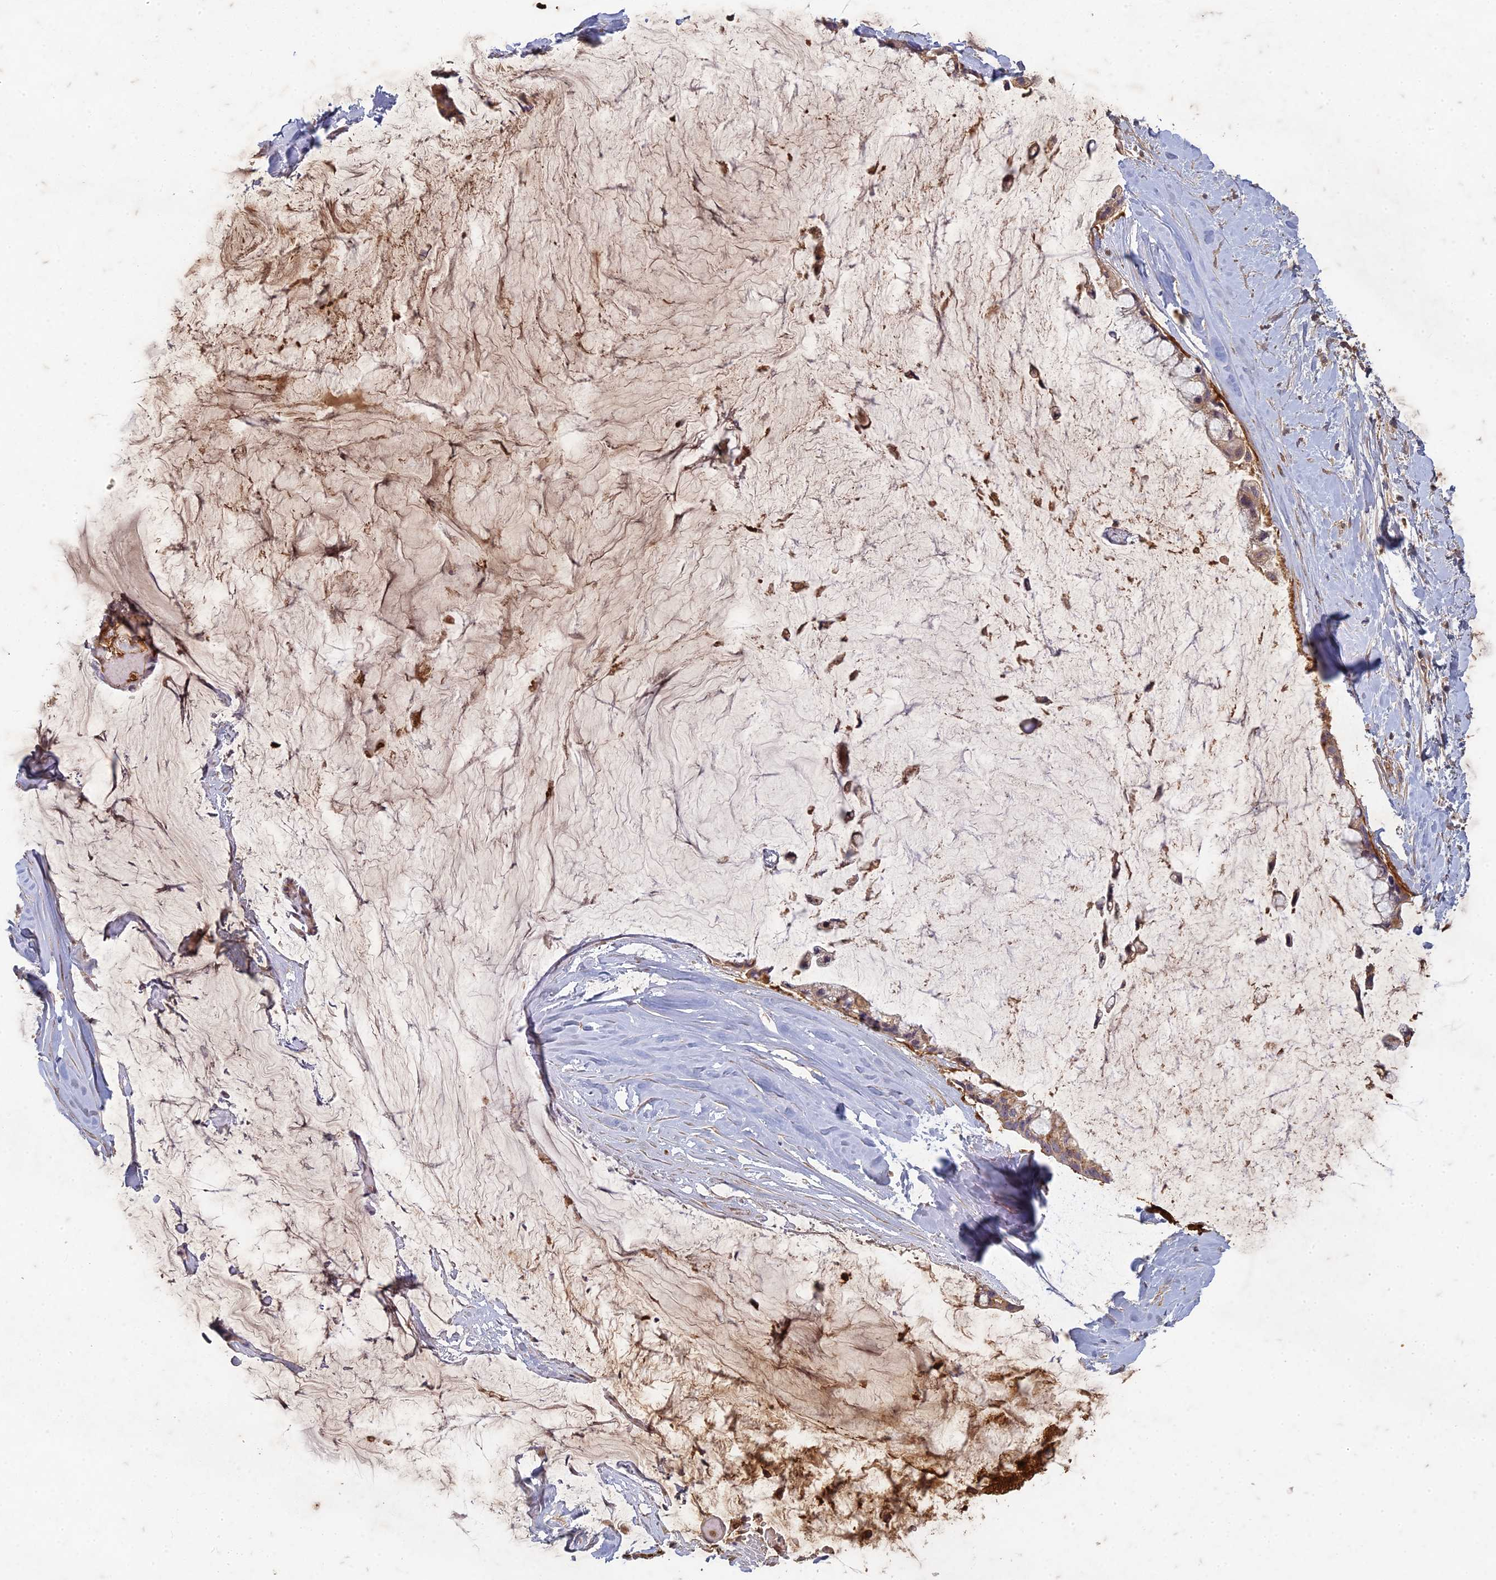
{"staining": {"intensity": "moderate", "quantity": ">75%", "location": "cytoplasmic/membranous"}, "tissue": "ovarian cancer", "cell_type": "Tumor cells", "image_type": "cancer", "snomed": [{"axis": "morphology", "description": "Cystadenocarcinoma, mucinous, NOS"}, {"axis": "topography", "description": "Ovary"}], "caption": "The image reveals a brown stain indicating the presence of a protein in the cytoplasmic/membranous of tumor cells in ovarian cancer. The staining was performed using DAB (3,3'-diaminobenzidine), with brown indicating positive protein expression. Nuclei are stained blue with hematoxylin.", "gene": "TCF25", "patient": {"sex": "female", "age": 39}}